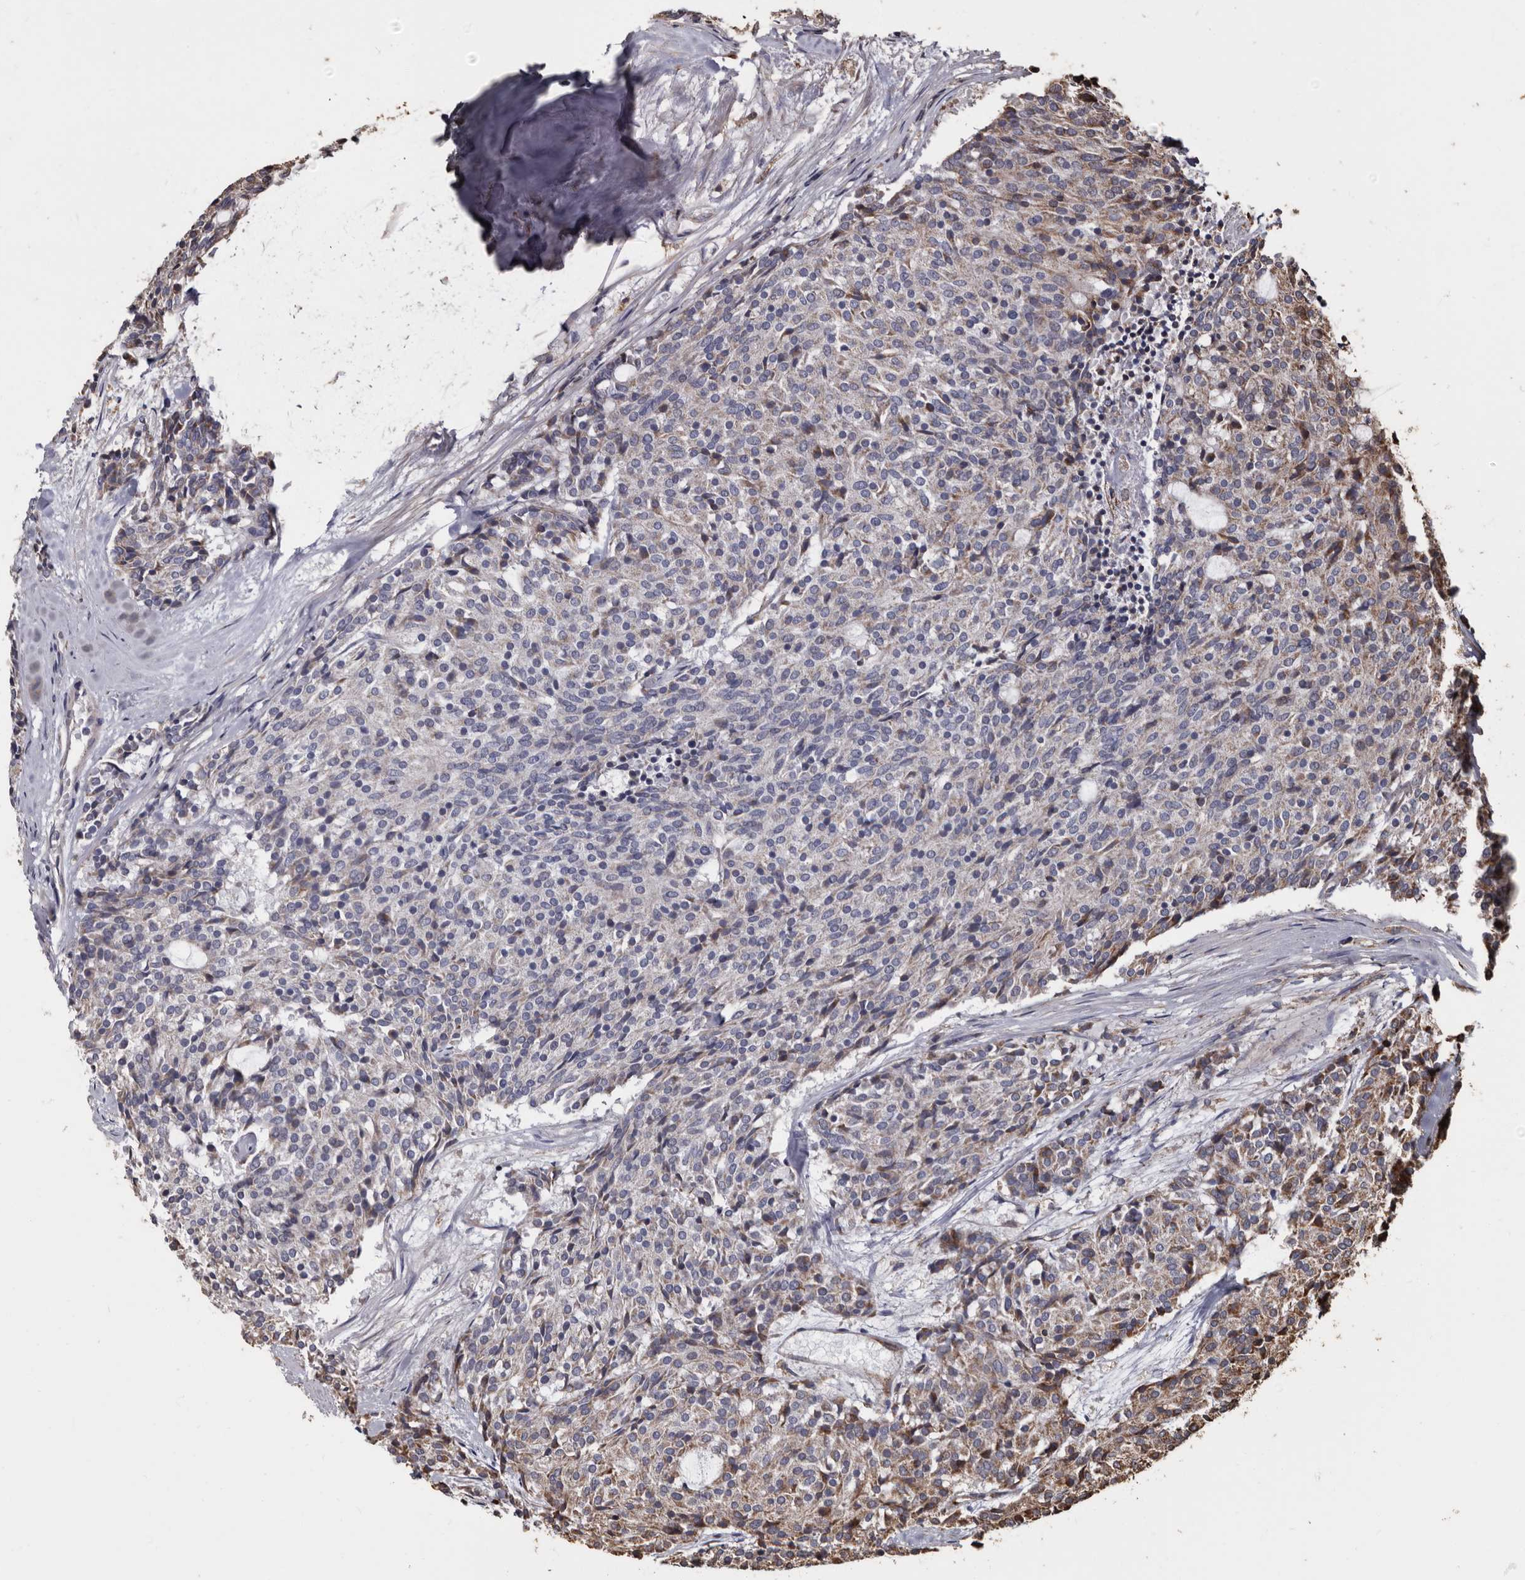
{"staining": {"intensity": "moderate", "quantity": "<25%", "location": "cytoplasmic/membranous"}, "tissue": "carcinoid", "cell_type": "Tumor cells", "image_type": "cancer", "snomed": [{"axis": "morphology", "description": "Carcinoid, malignant, NOS"}, {"axis": "topography", "description": "Pancreas"}], "caption": "DAB (3,3'-diaminobenzidine) immunohistochemical staining of human carcinoid (malignant) demonstrates moderate cytoplasmic/membranous protein positivity in about <25% of tumor cells.", "gene": "OSGIN2", "patient": {"sex": "female", "age": 54}}